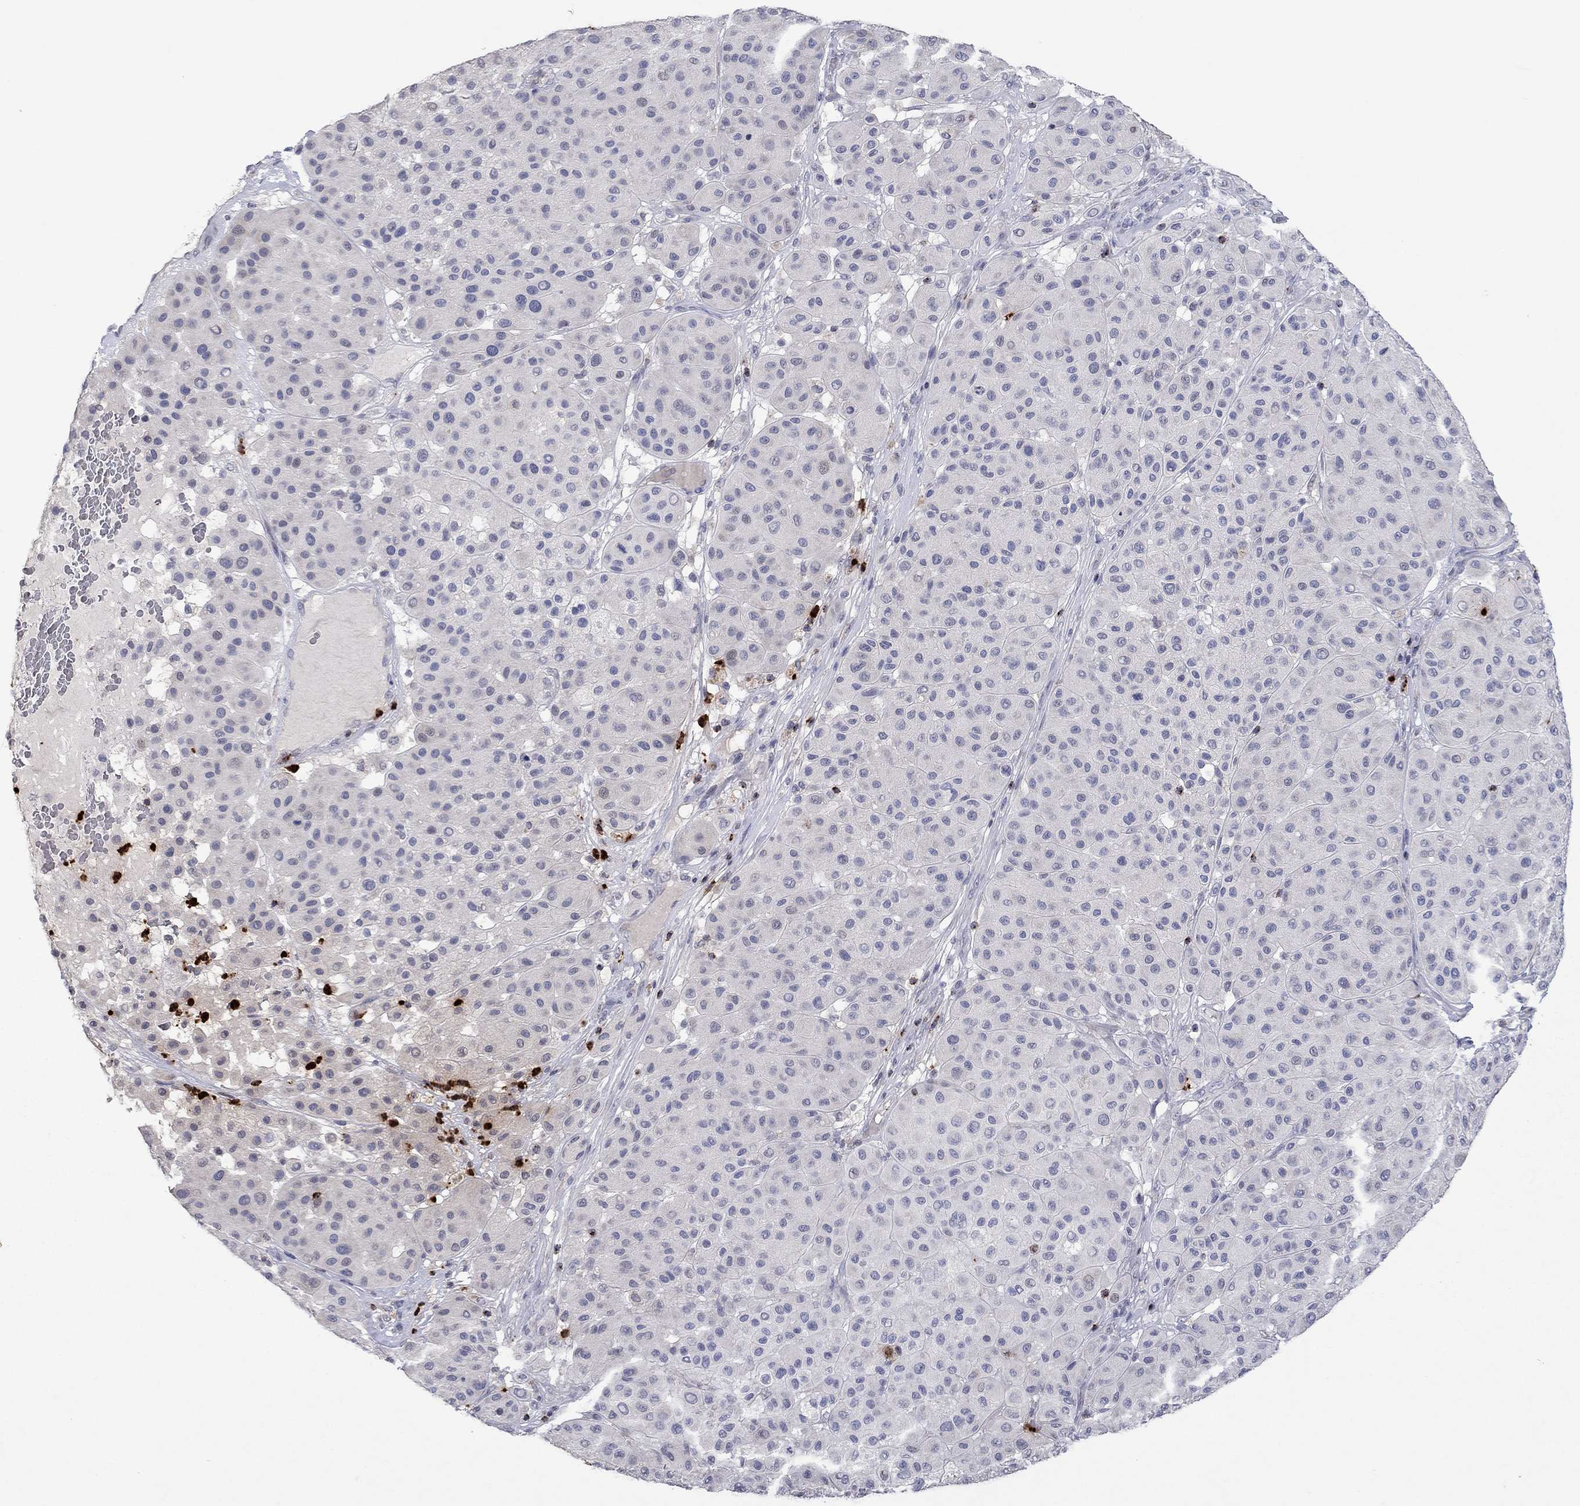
{"staining": {"intensity": "negative", "quantity": "none", "location": "none"}, "tissue": "melanoma", "cell_type": "Tumor cells", "image_type": "cancer", "snomed": [{"axis": "morphology", "description": "Malignant melanoma, Metastatic site"}, {"axis": "topography", "description": "Smooth muscle"}], "caption": "This is an immunohistochemistry (IHC) photomicrograph of melanoma. There is no staining in tumor cells.", "gene": "CCL5", "patient": {"sex": "male", "age": 41}}